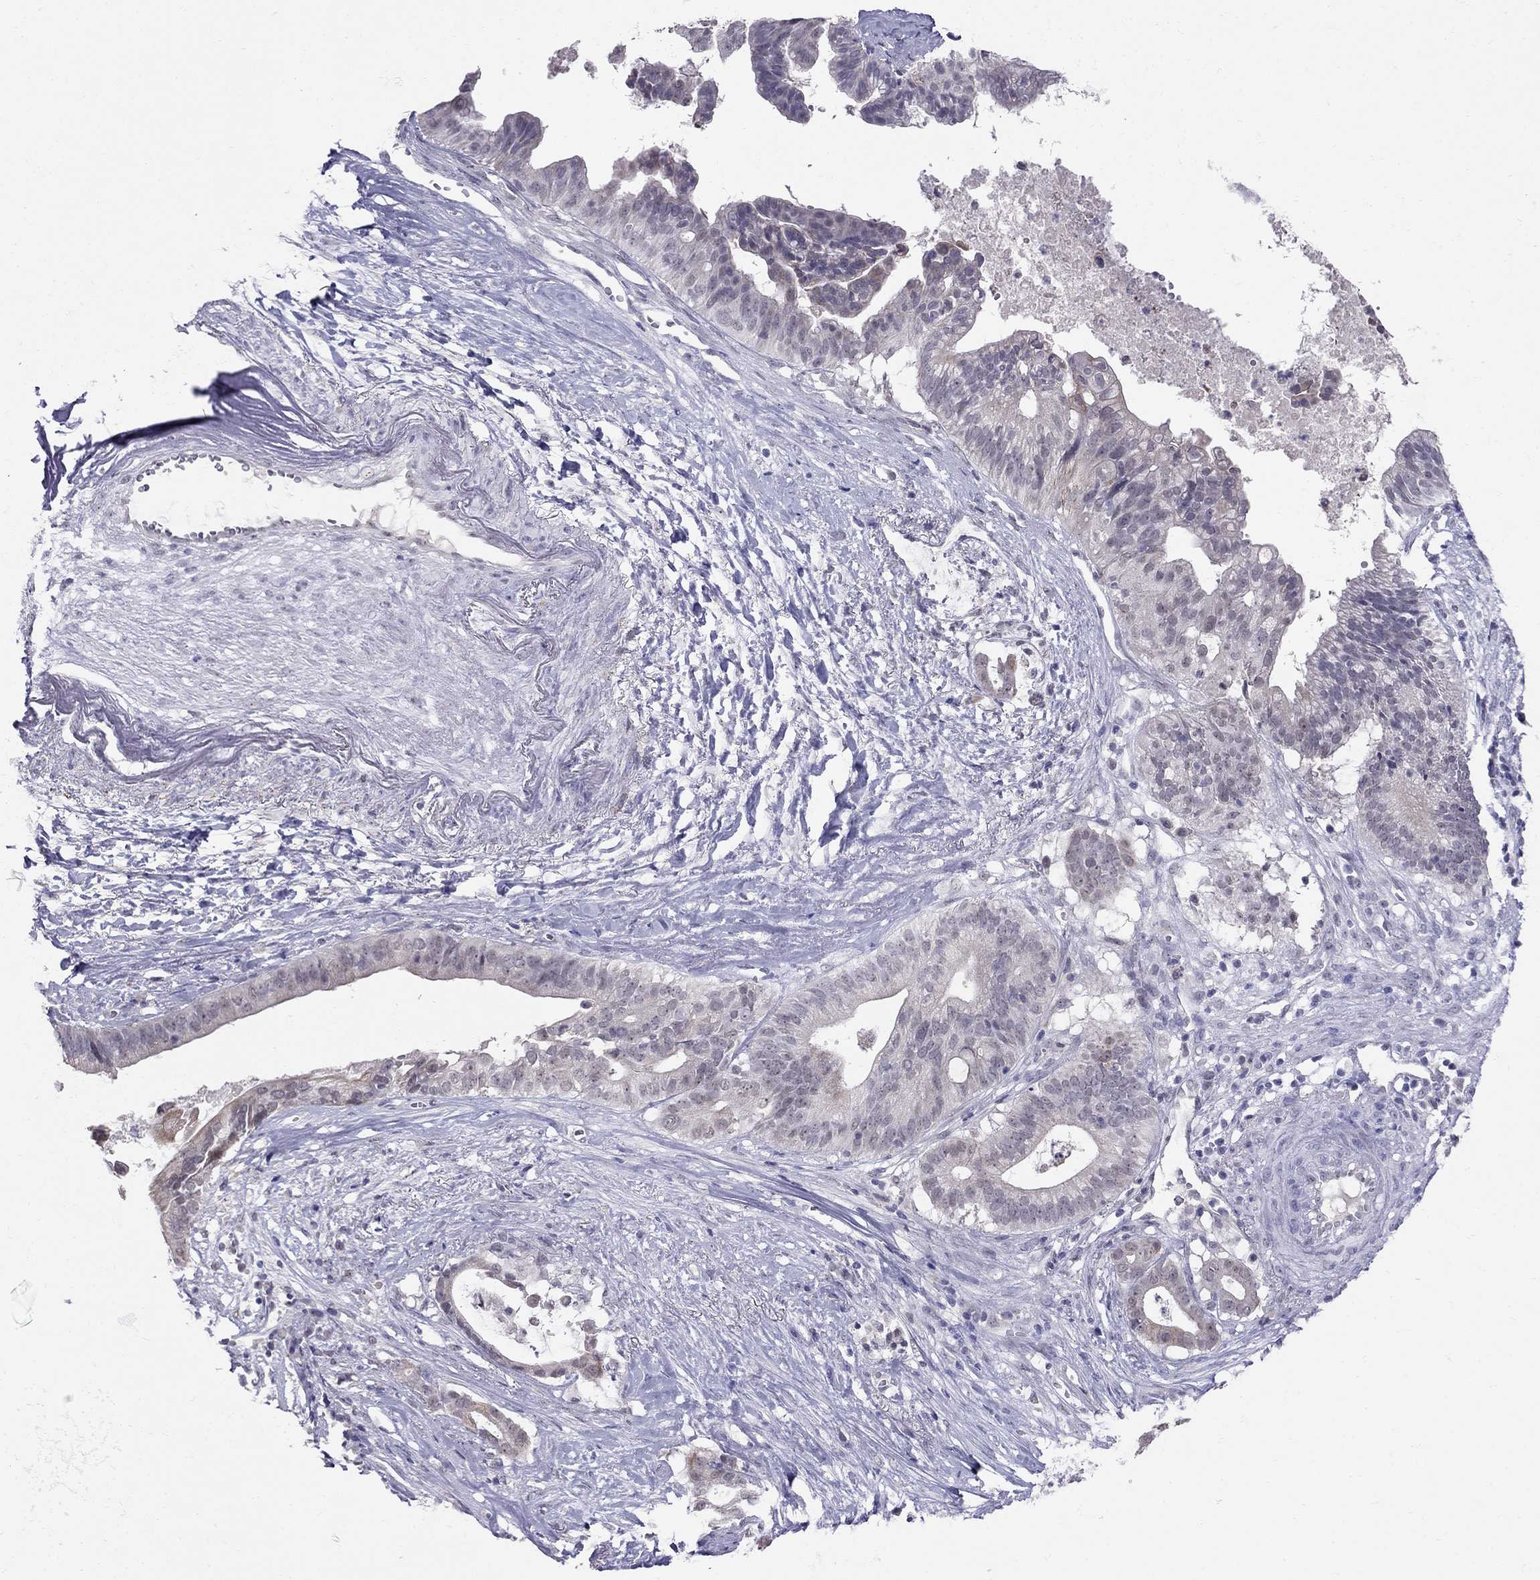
{"staining": {"intensity": "negative", "quantity": "none", "location": "none"}, "tissue": "pancreatic cancer", "cell_type": "Tumor cells", "image_type": "cancer", "snomed": [{"axis": "morphology", "description": "Adenocarcinoma, NOS"}, {"axis": "topography", "description": "Pancreas"}], "caption": "There is no significant expression in tumor cells of pancreatic cancer. Brightfield microscopy of immunohistochemistry stained with DAB (3,3'-diaminobenzidine) (brown) and hematoxylin (blue), captured at high magnification.", "gene": "MYO3B", "patient": {"sex": "male", "age": 61}}